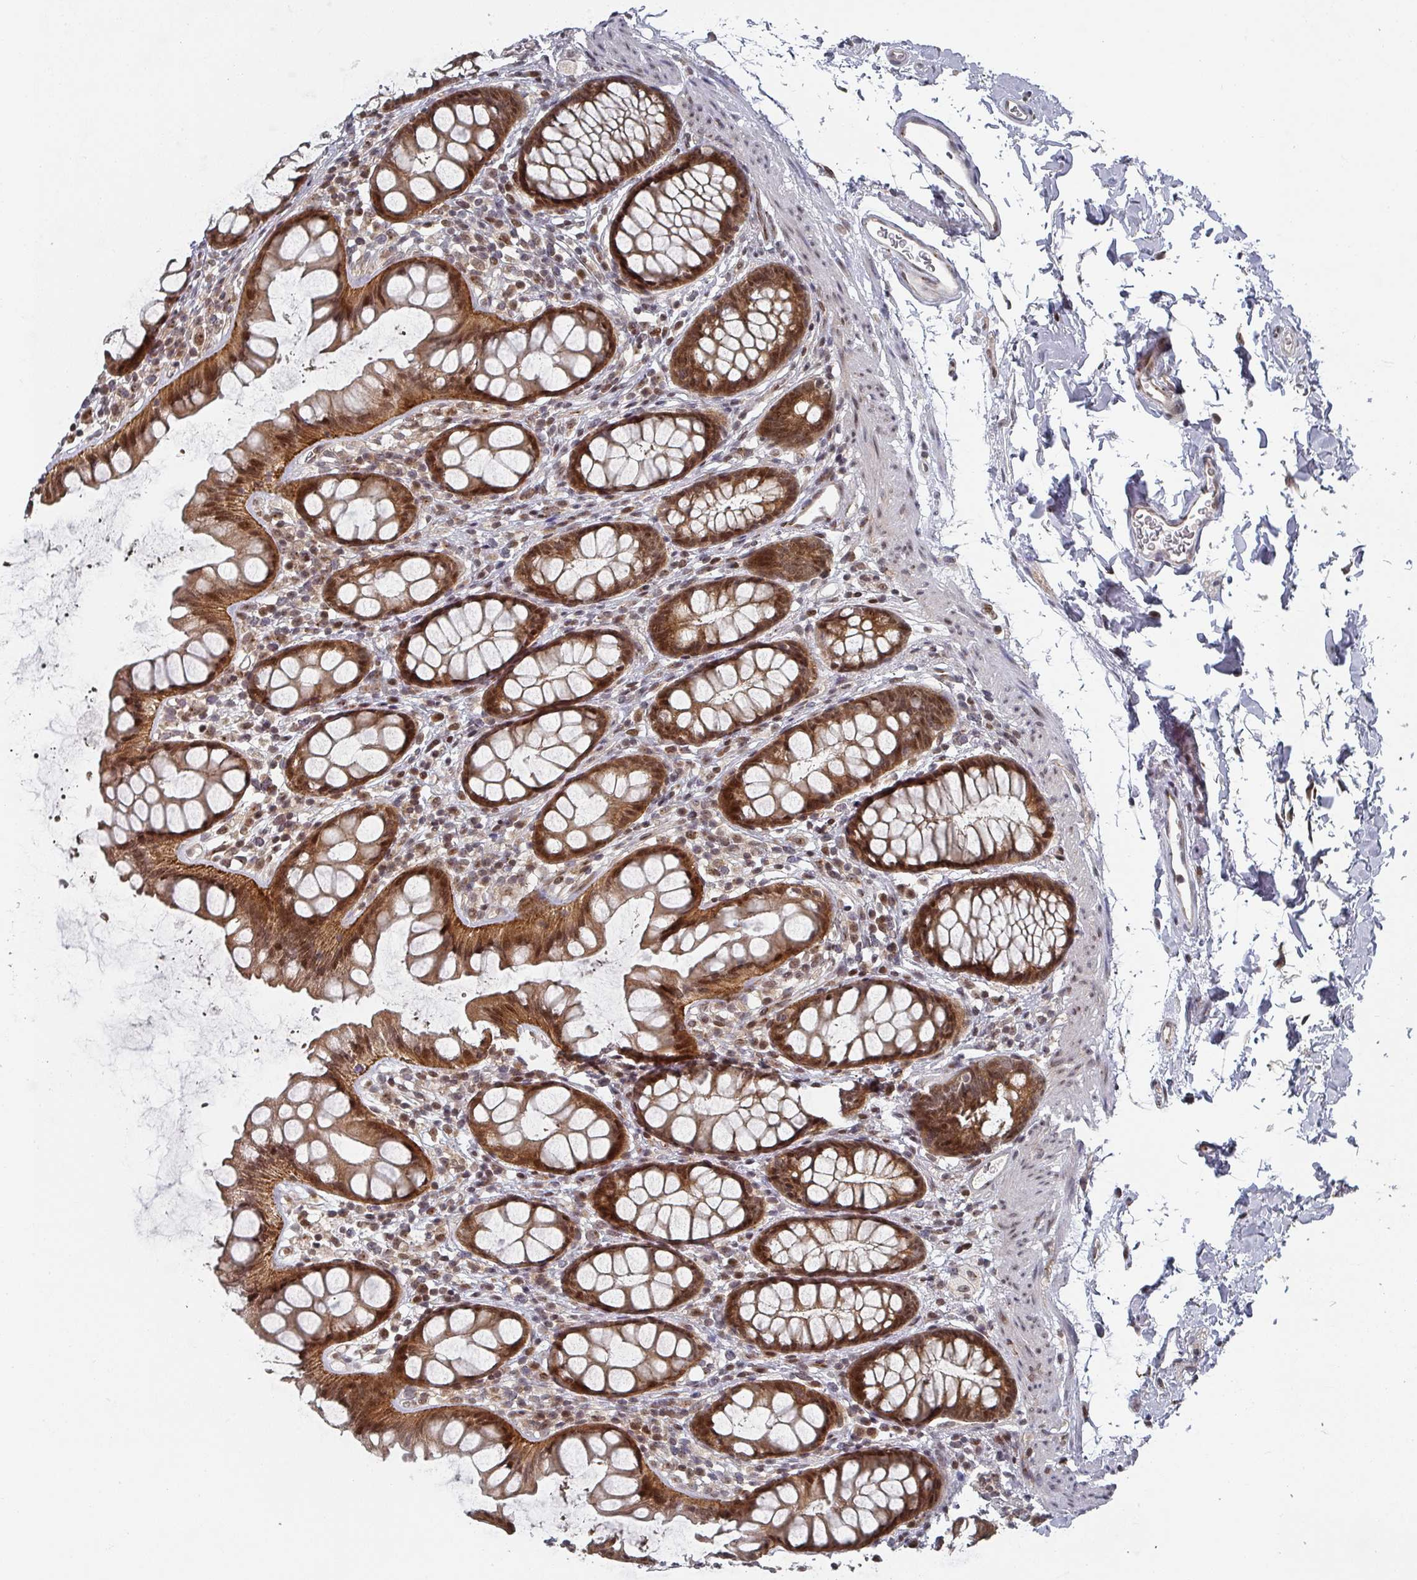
{"staining": {"intensity": "strong", "quantity": ">75%", "location": "cytoplasmic/membranous"}, "tissue": "rectum", "cell_type": "Glandular cells", "image_type": "normal", "snomed": [{"axis": "morphology", "description": "Normal tissue, NOS"}, {"axis": "topography", "description": "Rectum"}], "caption": "DAB immunohistochemical staining of normal rectum demonstrates strong cytoplasmic/membranous protein positivity in about >75% of glandular cells. The staining was performed using DAB, with brown indicating positive protein expression. Nuclei are stained blue with hematoxylin.", "gene": "KIF1C", "patient": {"sex": "female", "age": 65}}